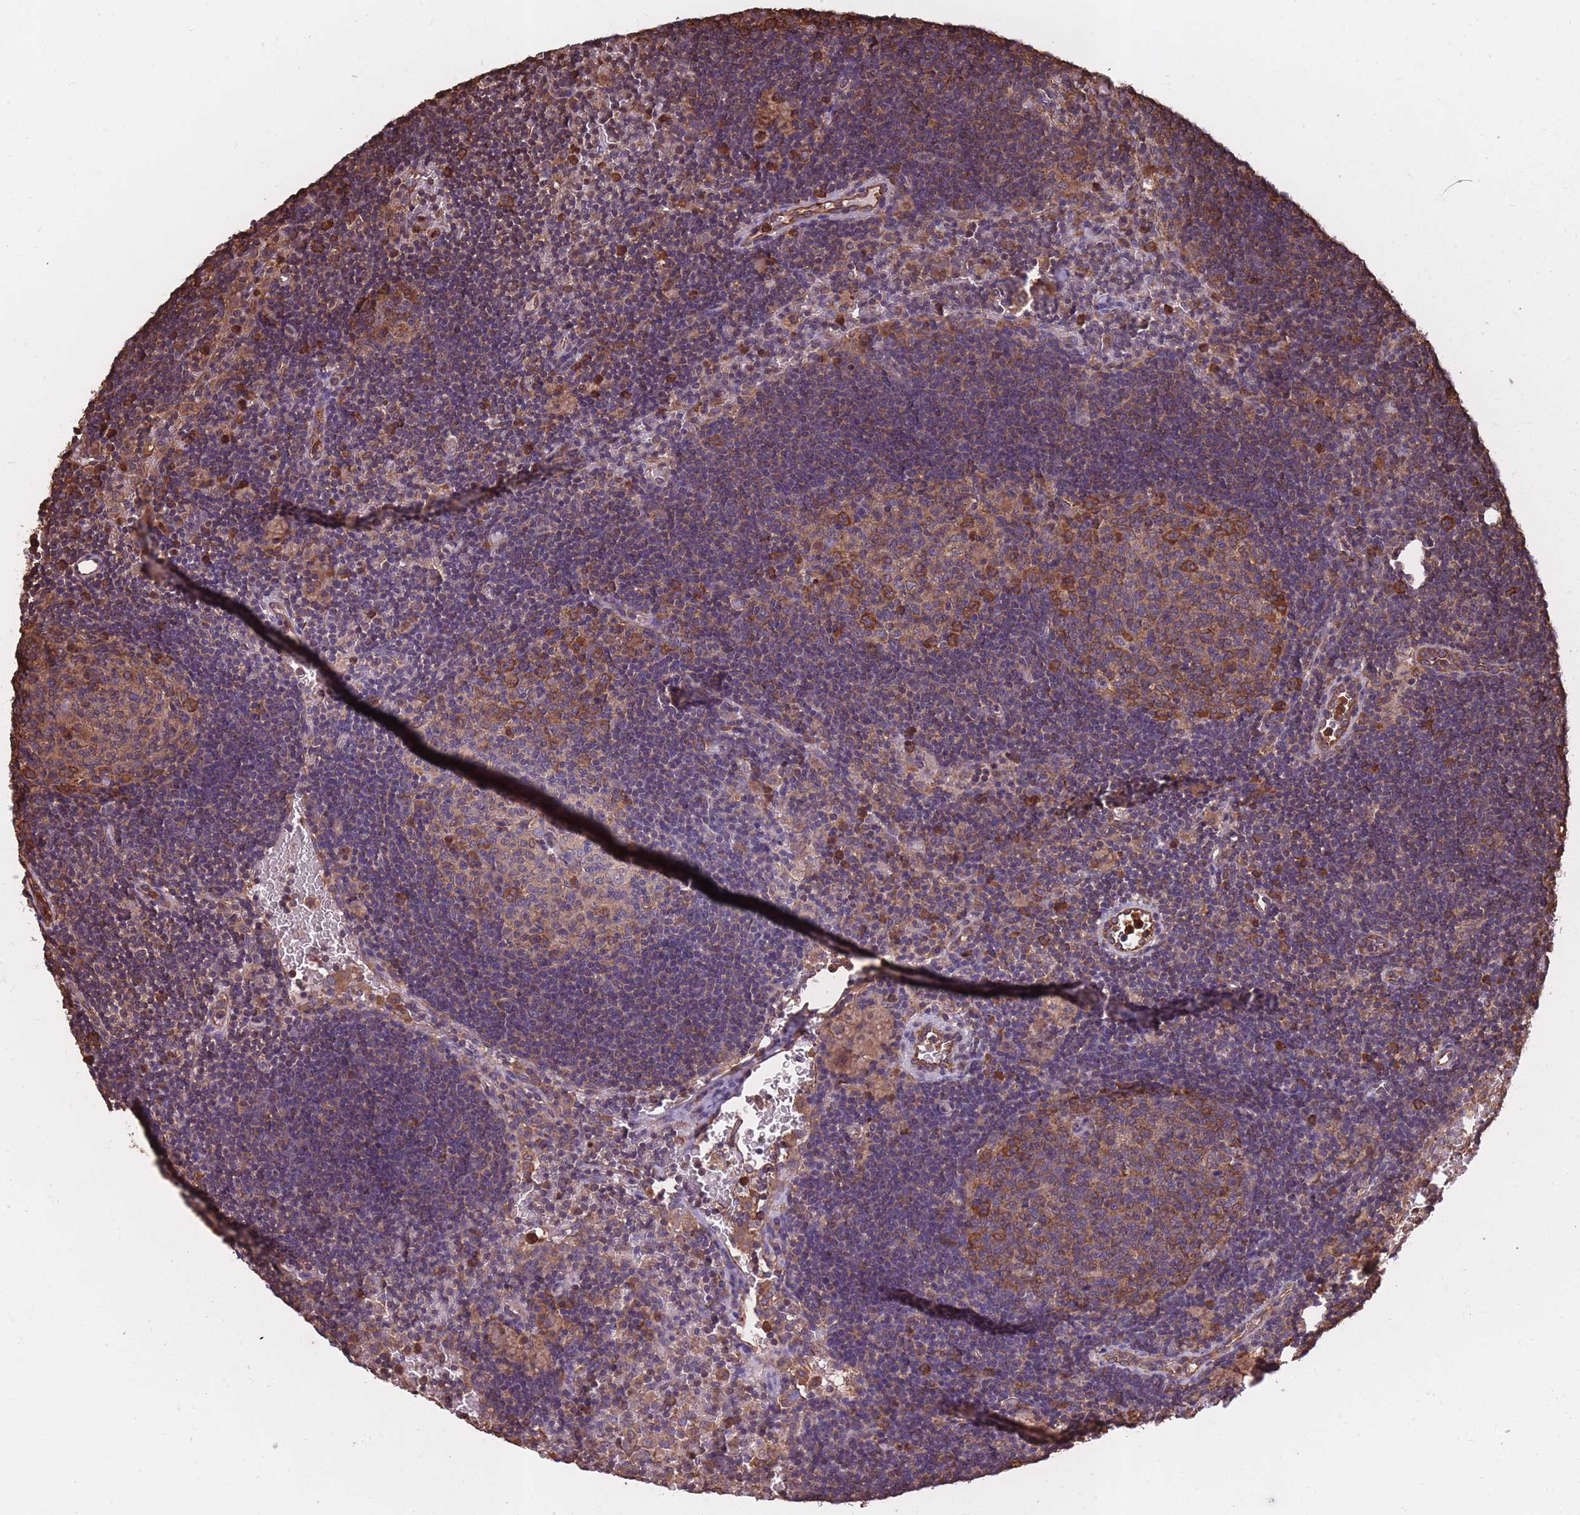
{"staining": {"intensity": "moderate", "quantity": "25%-75%", "location": "cytoplasmic/membranous"}, "tissue": "lymph node", "cell_type": "Germinal center cells", "image_type": "normal", "snomed": [{"axis": "morphology", "description": "Normal tissue, NOS"}, {"axis": "topography", "description": "Lymph node"}], "caption": "A histopathology image of lymph node stained for a protein shows moderate cytoplasmic/membranous brown staining in germinal center cells. The protein of interest is shown in brown color, while the nuclei are stained blue.", "gene": "ARL13B", "patient": {"sex": "male", "age": 62}}